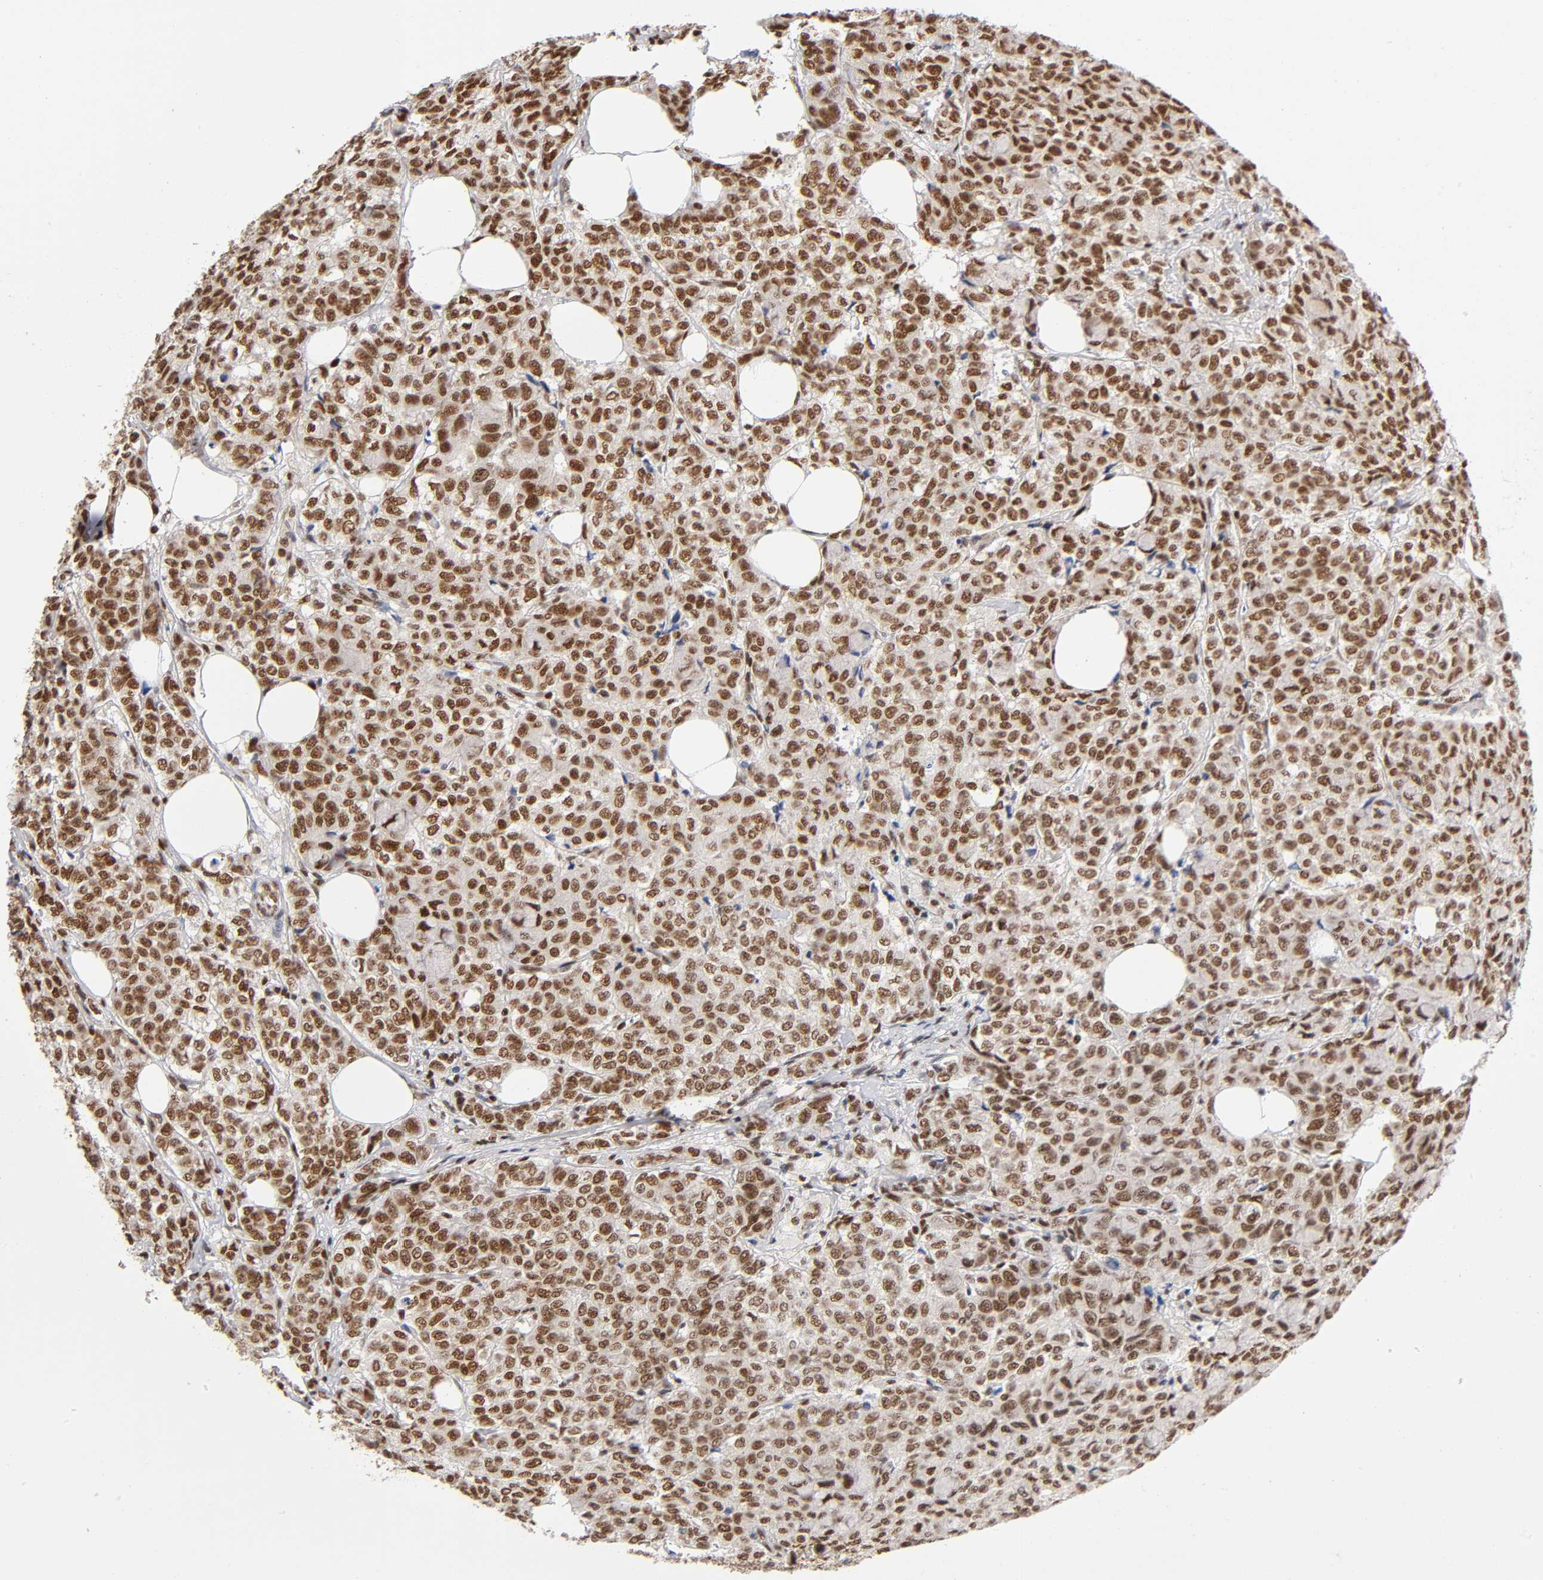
{"staining": {"intensity": "strong", "quantity": ">75%", "location": "nuclear"}, "tissue": "breast cancer", "cell_type": "Tumor cells", "image_type": "cancer", "snomed": [{"axis": "morphology", "description": "Lobular carcinoma"}, {"axis": "topography", "description": "Breast"}], "caption": "Breast lobular carcinoma stained for a protein demonstrates strong nuclear positivity in tumor cells.", "gene": "ILKAP", "patient": {"sex": "female", "age": 60}}